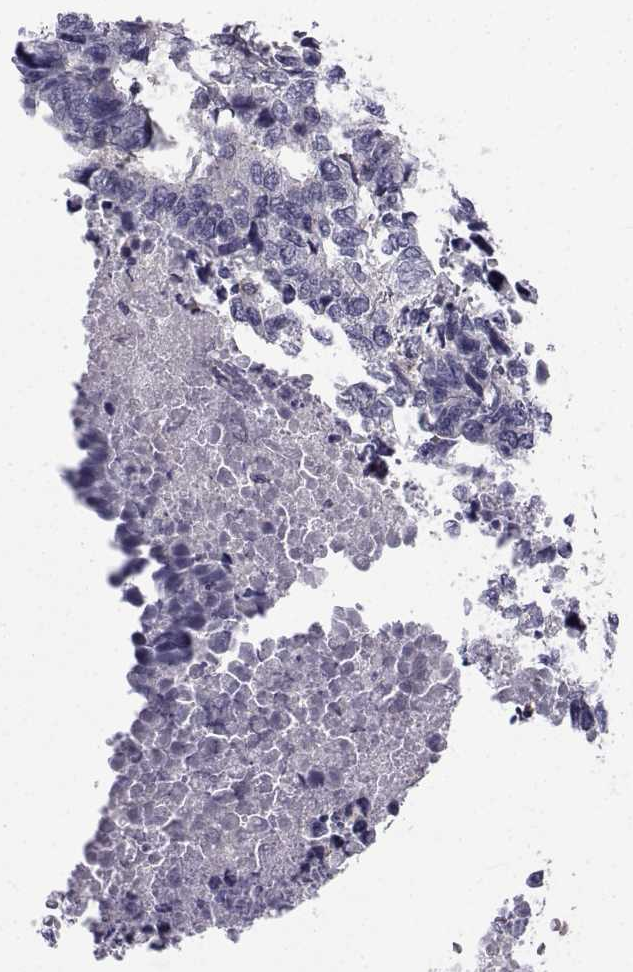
{"staining": {"intensity": "negative", "quantity": "none", "location": "none"}, "tissue": "stomach cancer", "cell_type": "Tumor cells", "image_type": "cancer", "snomed": [{"axis": "morphology", "description": "Adenocarcinoma, NOS"}, {"axis": "topography", "description": "Stomach, upper"}], "caption": "Immunohistochemistry (IHC) of adenocarcinoma (stomach) exhibits no positivity in tumor cells.", "gene": "FDXR", "patient": {"sex": "female", "age": 67}}